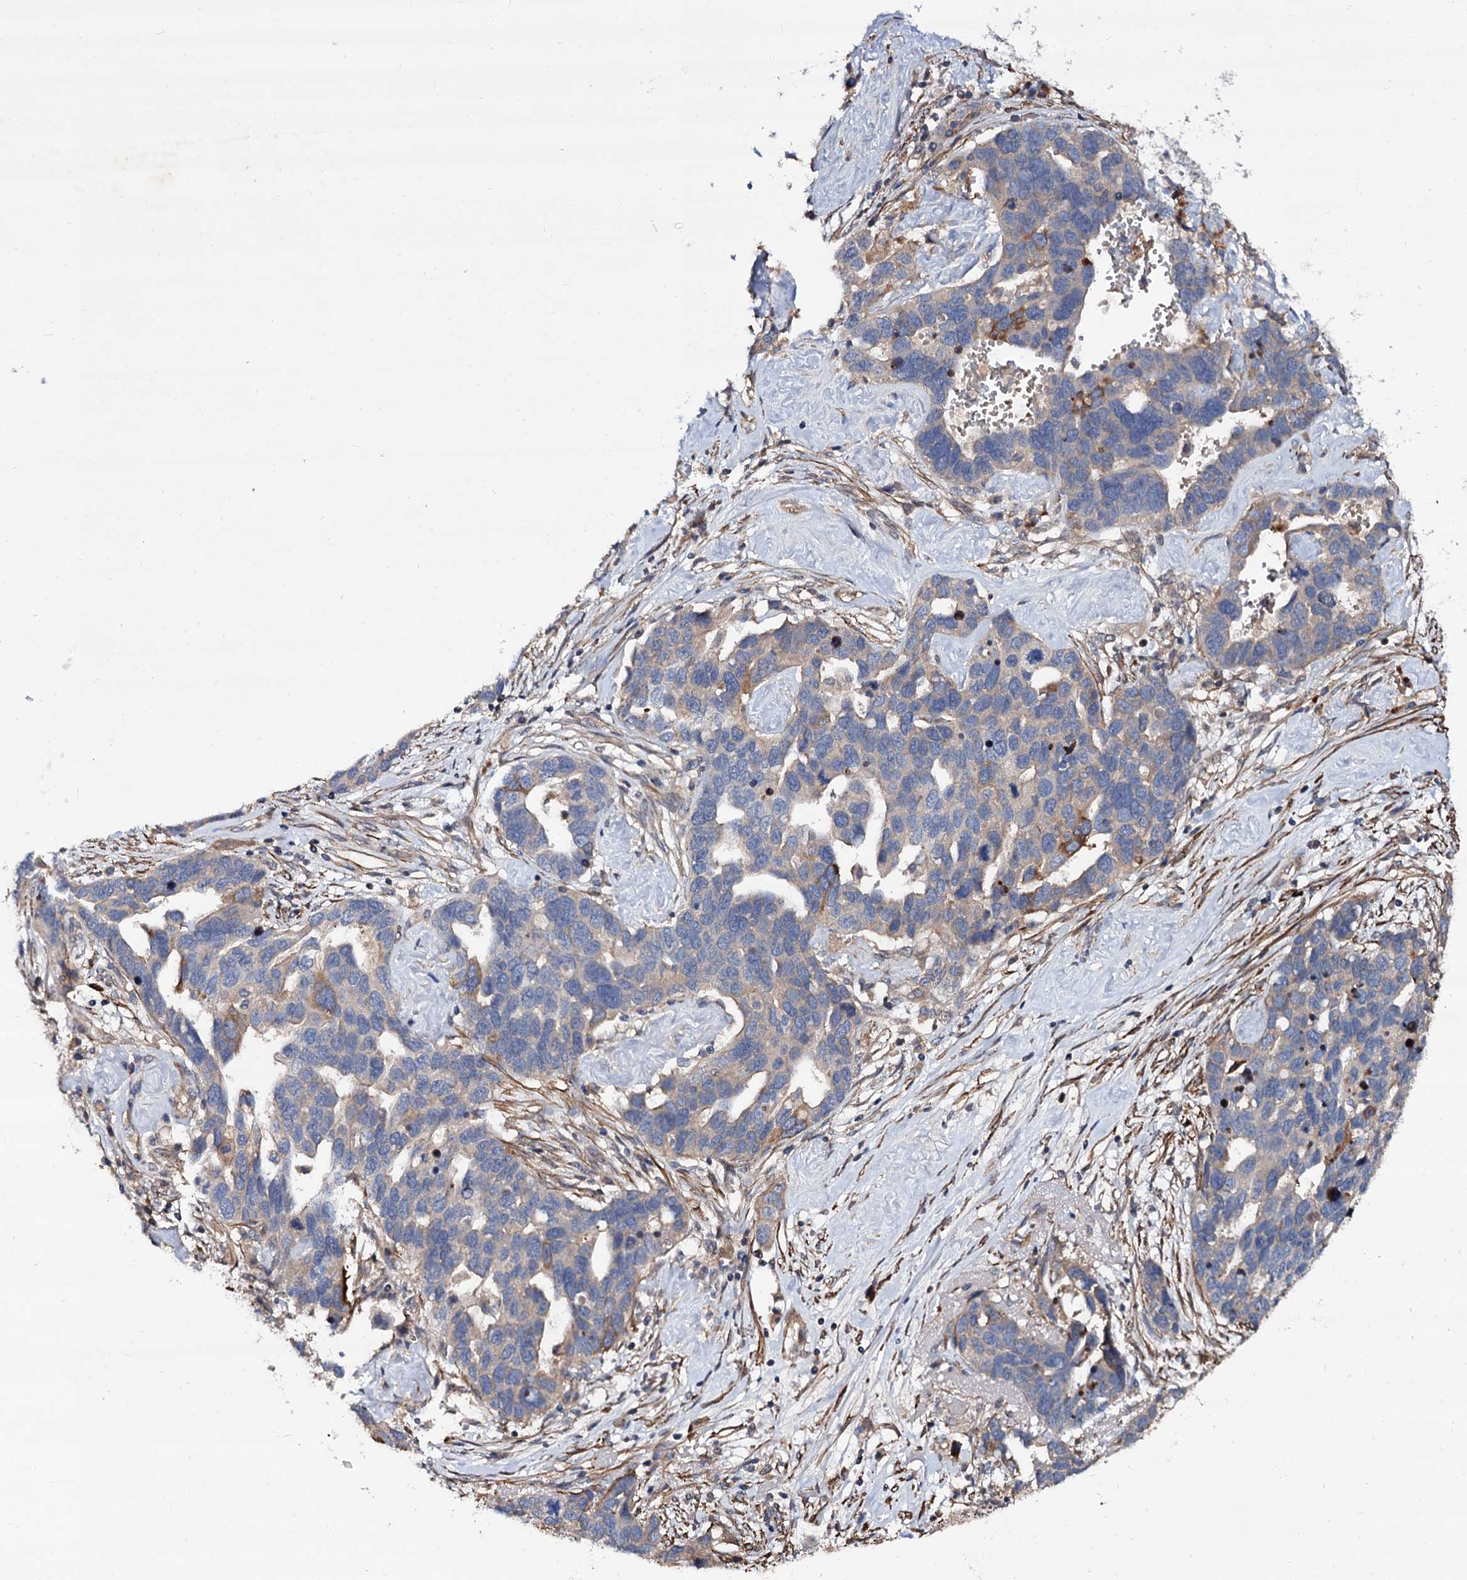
{"staining": {"intensity": "moderate", "quantity": "<25%", "location": "cytoplasmic/membranous"}, "tissue": "ovarian cancer", "cell_type": "Tumor cells", "image_type": "cancer", "snomed": [{"axis": "morphology", "description": "Cystadenocarcinoma, serous, NOS"}, {"axis": "topography", "description": "Ovary"}], "caption": "This image exhibits immunohistochemistry (IHC) staining of human ovarian serous cystadenocarcinoma, with low moderate cytoplasmic/membranous positivity in about <25% of tumor cells.", "gene": "ISM2", "patient": {"sex": "female", "age": 54}}